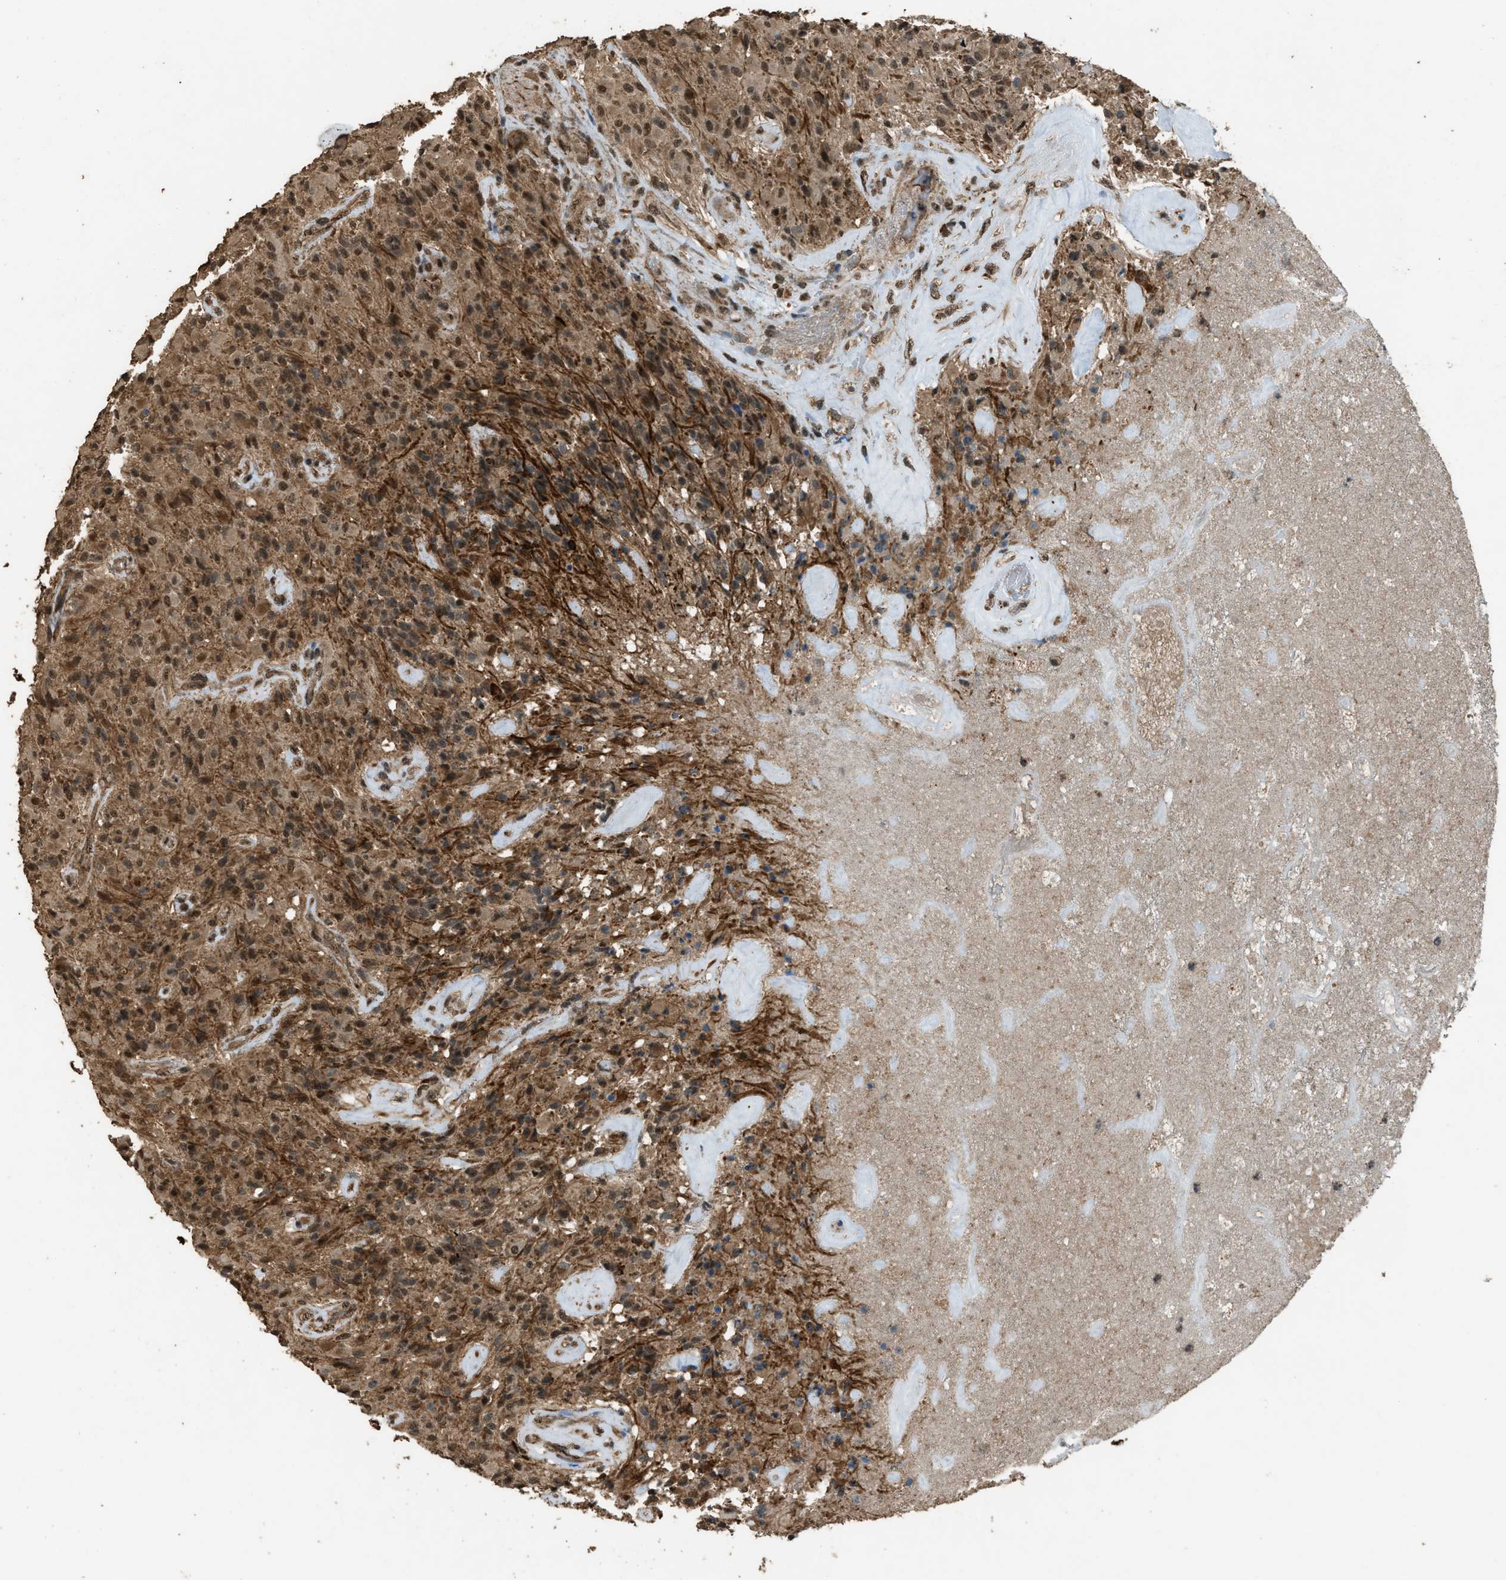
{"staining": {"intensity": "moderate", "quantity": ">75%", "location": "cytoplasmic/membranous,nuclear"}, "tissue": "glioma", "cell_type": "Tumor cells", "image_type": "cancer", "snomed": [{"axis": "morphology", "description": "Glioma, malignant, High grade"}, {"axis": "topography", "description": "Brain"}], "caption": "Immunohistochemical staining of human glioma exhibits moderate cytoplasmic/membranous and nuclear protein expression in approximately >75% of tumor cells.", "gene": "SERTAD2", "patient": {"sex": "male", "age": 71}}